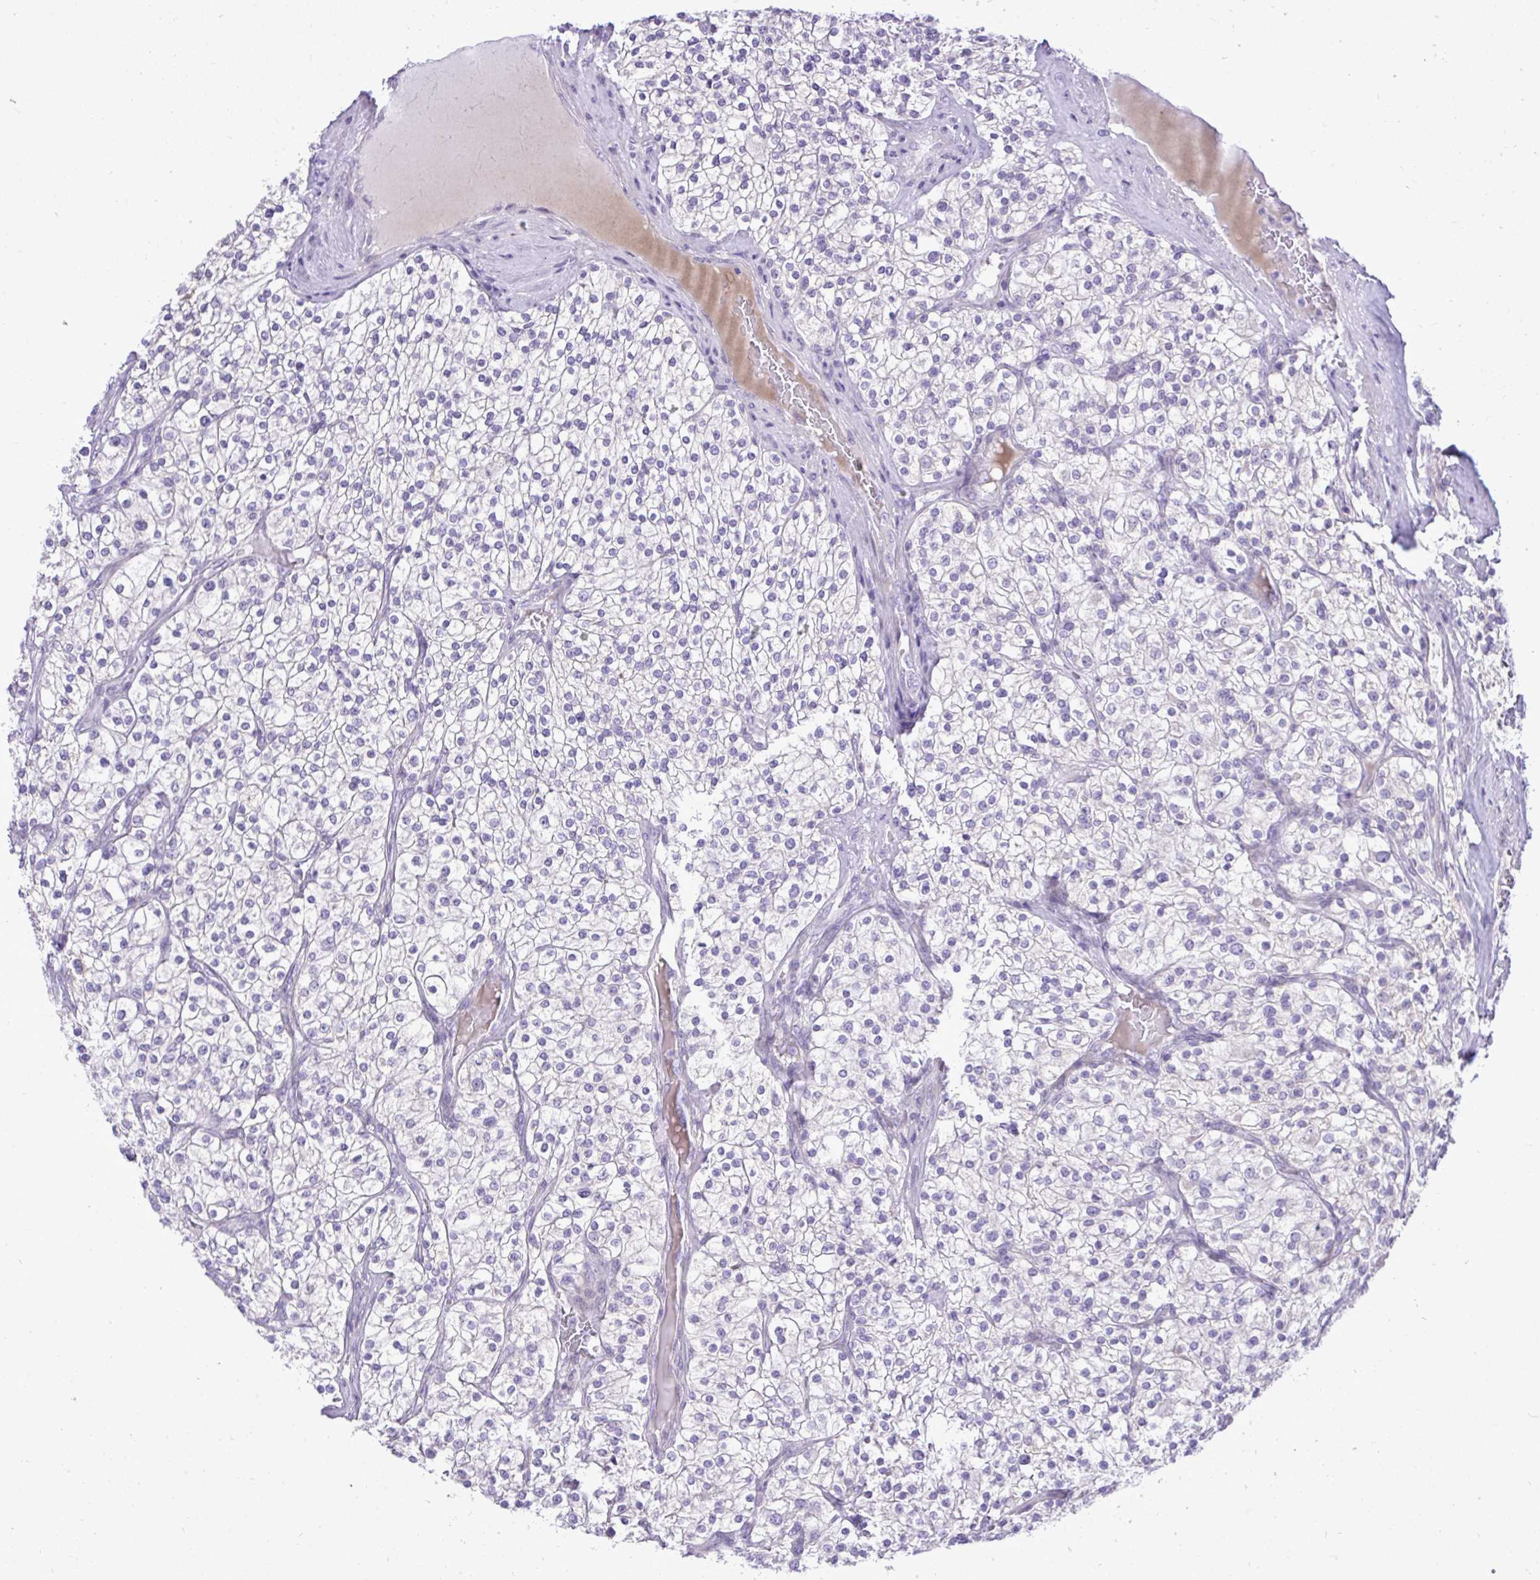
{"staining": {"intensity": "negative", "quantity": "none", "location": "none"}, "tissue": "renal cancer", "cell_type": "Tumor cells", "image_type": "cancer", "snomed": [{"axis": "morphology", "description": "Adenocarcinoma, NOS"}, {"axis": "topography", "description": "Kidney"}], "caption": "Protein analysis of adenocarcinoma (renal) exhibits no significant positivity in tumor cells.", "gene": "SPAG1", "patient": {"sex": "male", "age": 80}}